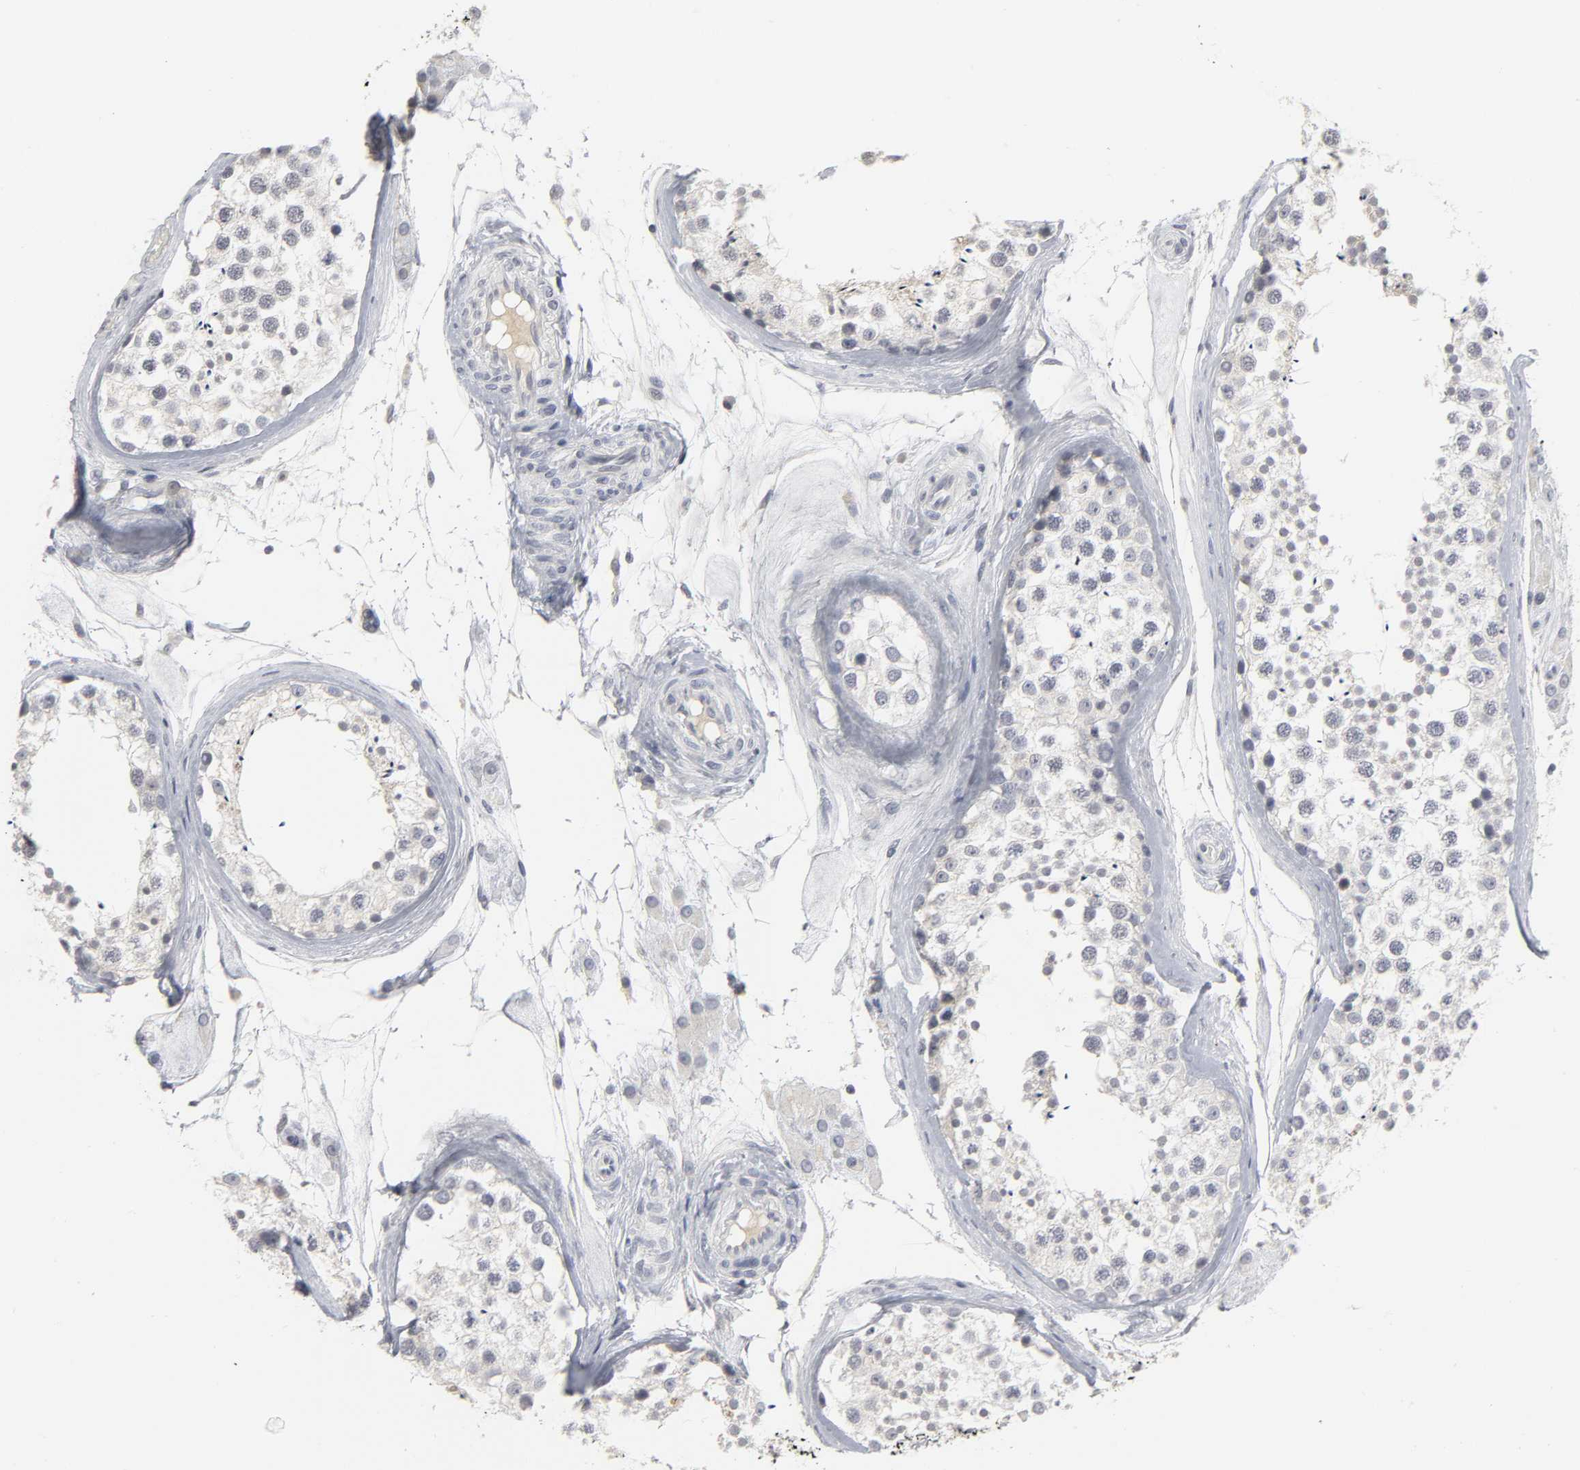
{"staining": {"intensity": "negative", "quantity": "none", "location": "none"}, "tissue": "testis", "cell_type": "Cells in seminiferous ducts", "image_type": "normal", "snomed": [{"axis": "morphology", "description": "Normal tissue, NOS"}, {"axis": "topography", "description": "Testis"}], "caption": "This is an IHC photomicrograph of unremarkable testis. There is no positivity in cells in seminiferous ducts.", "gene": "TCAP", "patient": {"sex": "male", "age": 46}}